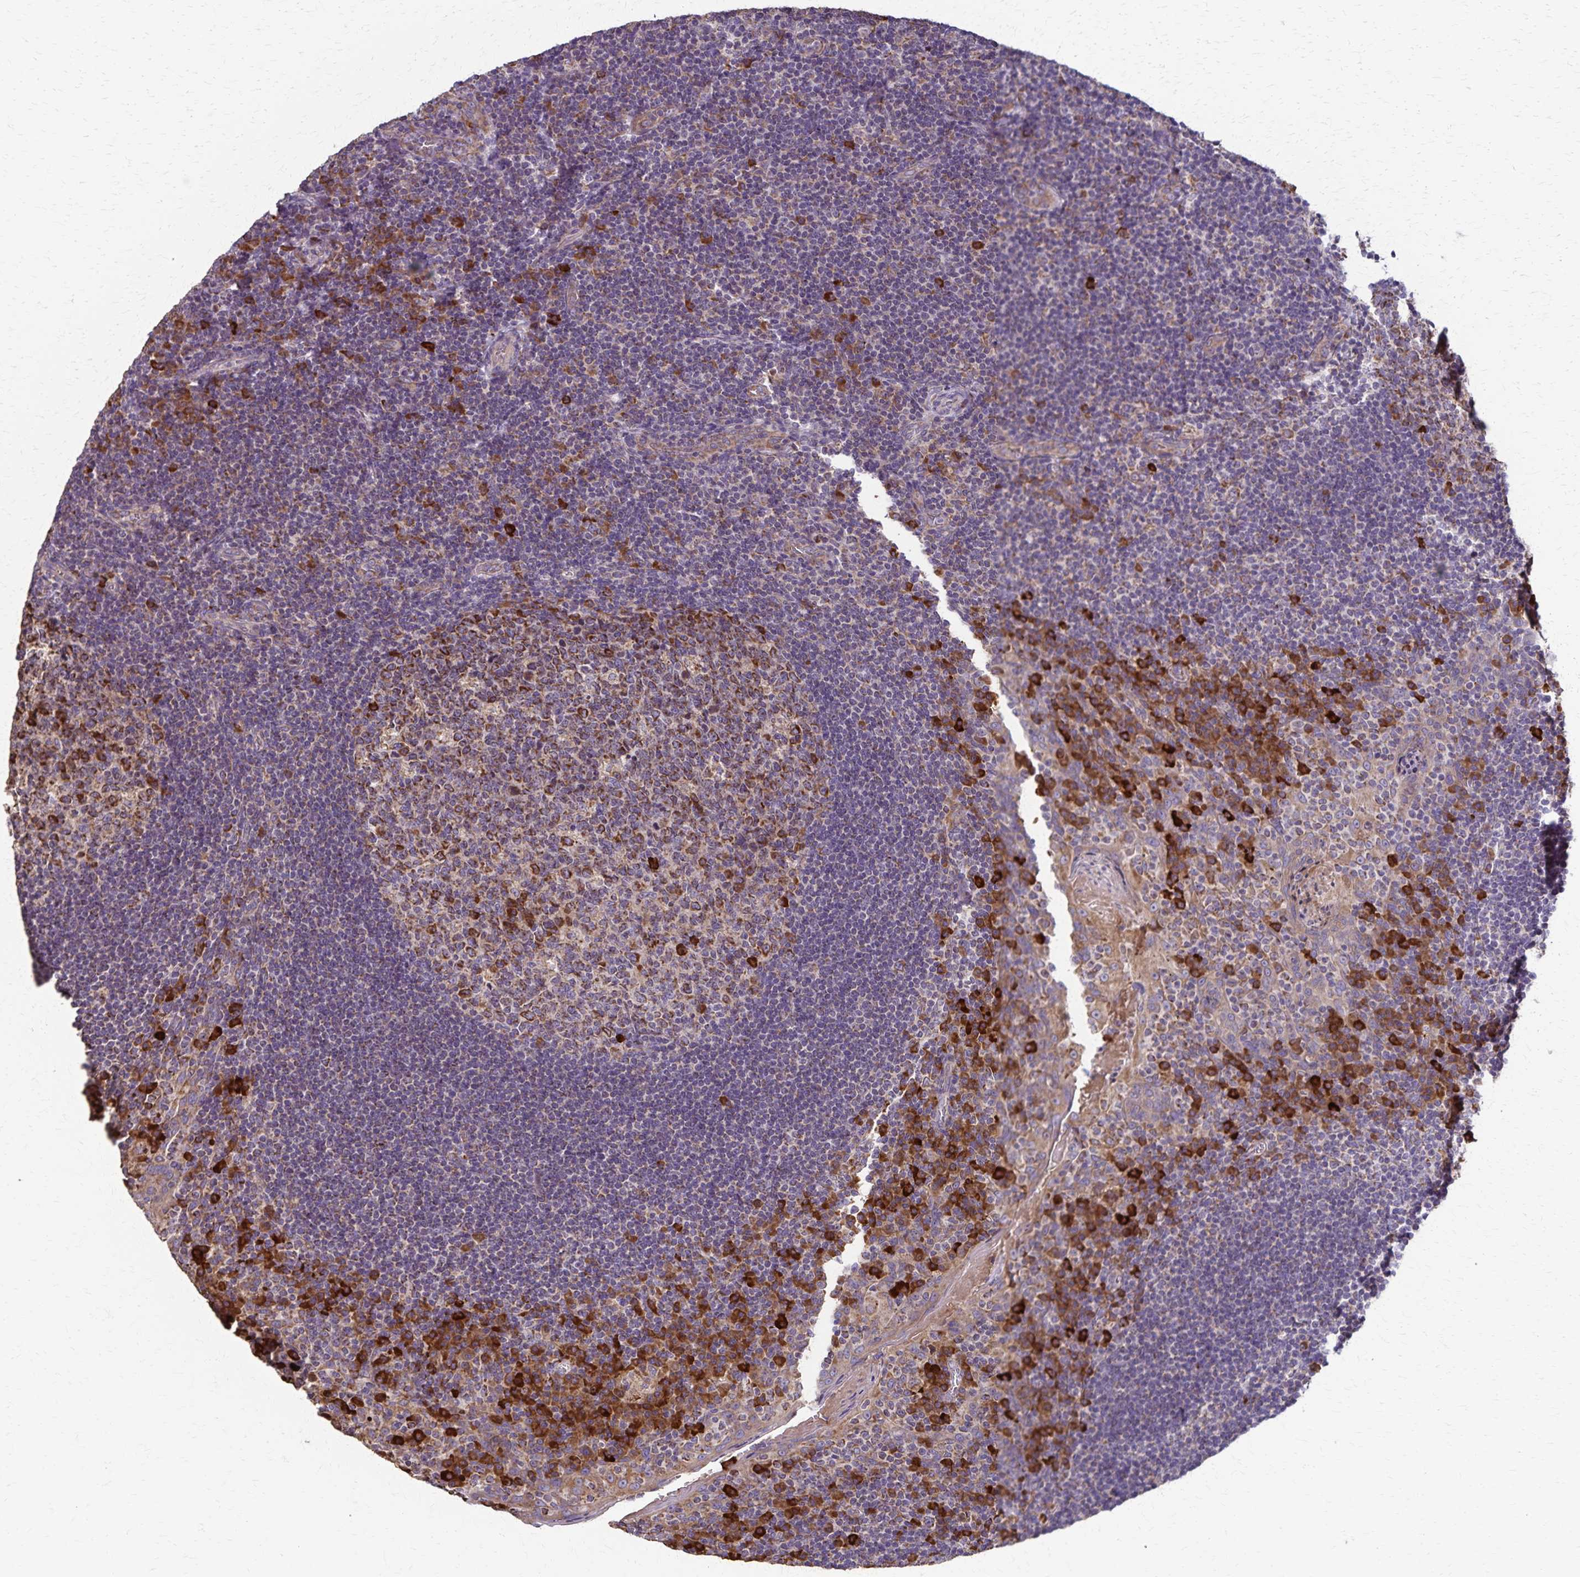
{"staining": {"intensity": "strong", "quantity": "25%-75%", "location": "cytoplasmic/membranous"}, "tissue": "tonsil", "cell_type": "Germinal center cells", "image_type": "normal", "snomed": [{"axis": "morphology", "description": "Normal tissue, NOS"}, {"axis": "topography", "description": "Tonsil"}], "caption": "Protein analysis of benign tonsil demonstrates strong cytoplasmic/membranous positivity in approximately 25%-75% of germinal center cells.", "gene": "RNF10", "patient": {"sex": "male", "age": 17}}